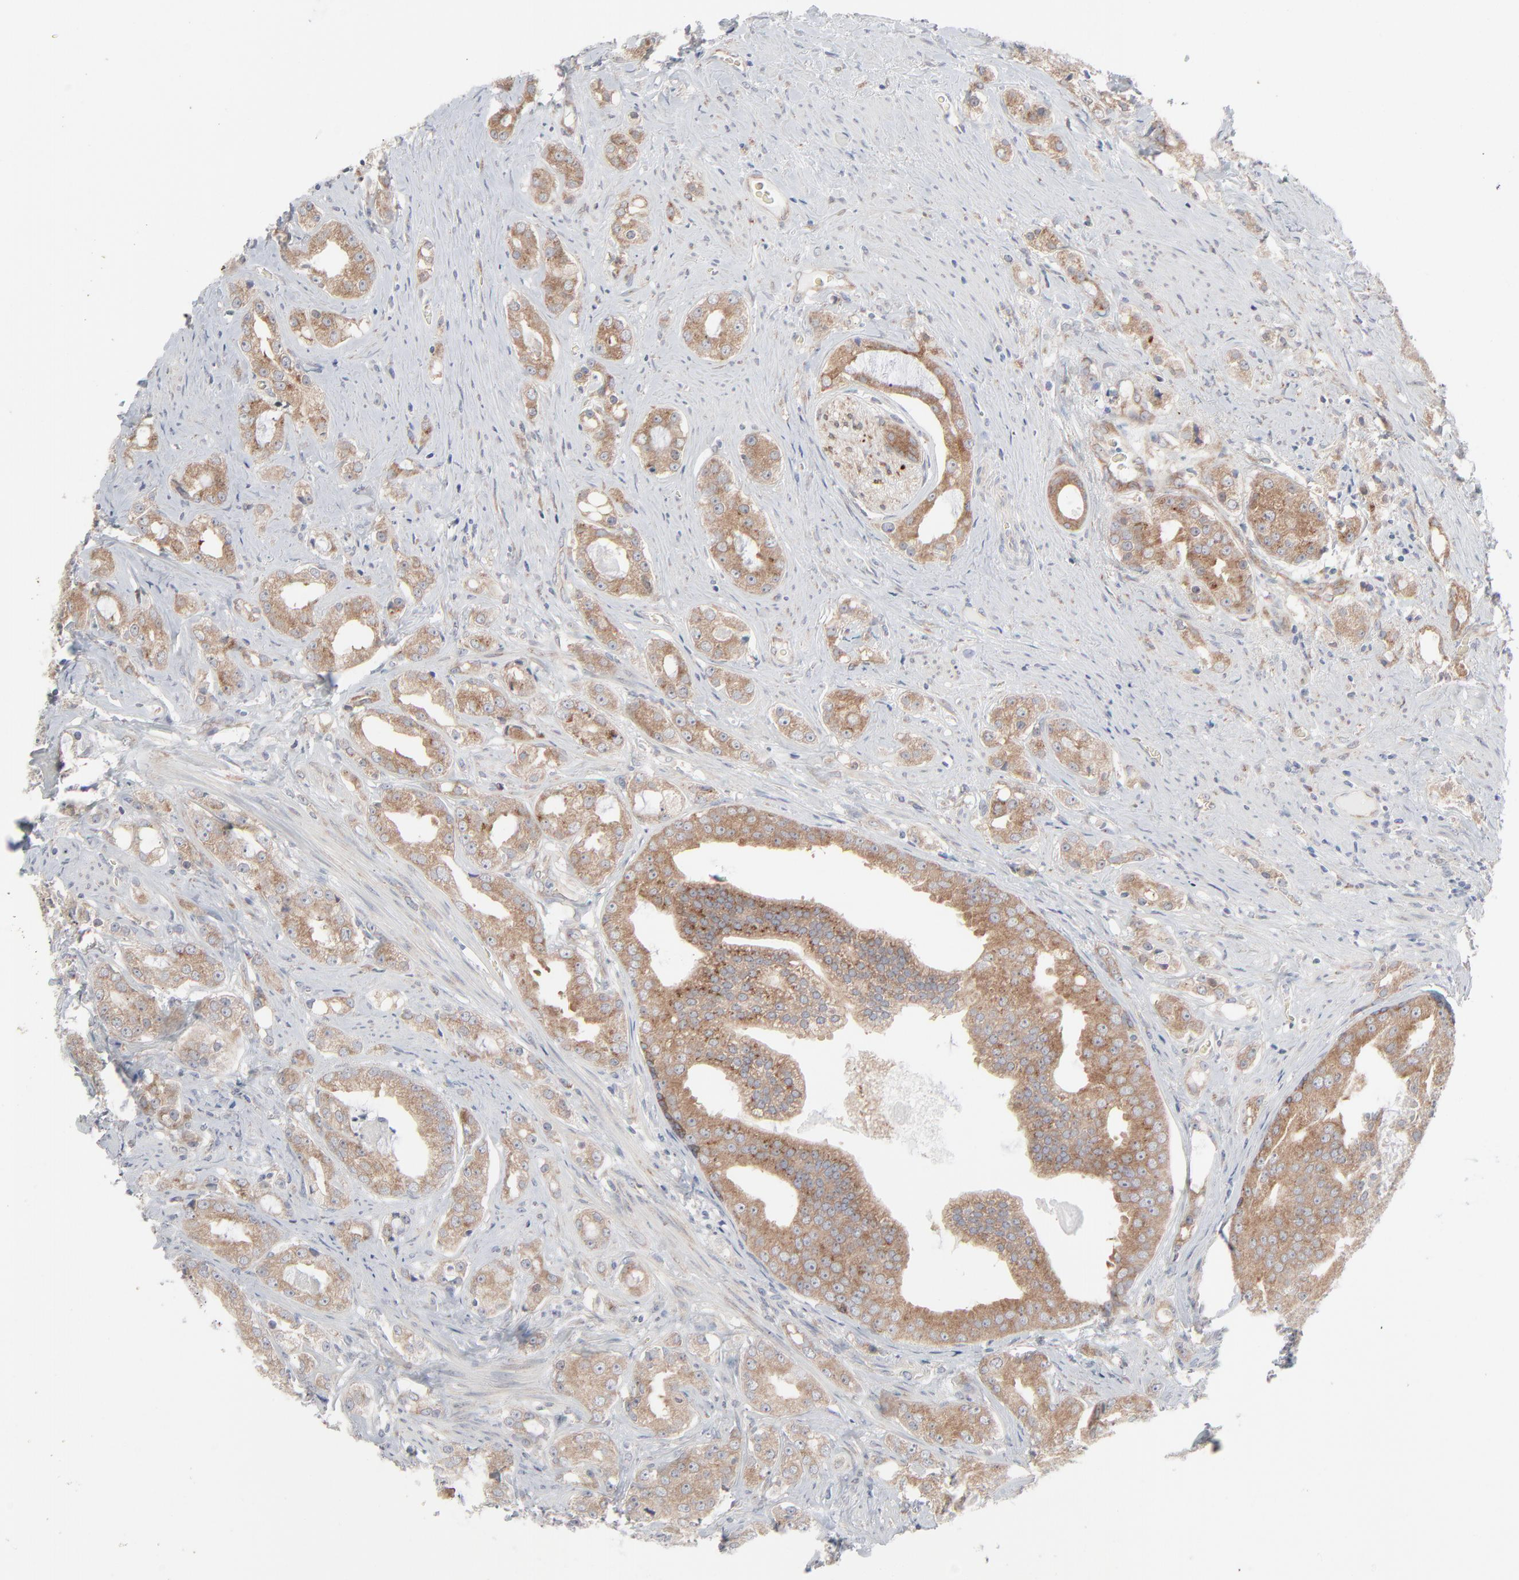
{"staining": {"intensity": "weak", "quantity": ">75%", "location": "cytoplasmic/membranous"}, "tissue": "prostate cancer", "cell_type": "Tumor cells", "image_type": "cancer", "snomed": [{"axis": "morphology", "description": "Adenocarcinoma, High grade"}, {"axis": "topography", "description": "Prostate"}], "caption": "Prostate cancer (adenocarcinoma (high-grade)) tissue exhibits weak cytoplasmic/membranous positivity in approximately >75% of tumor cells", "gene": "KDSR", "patient": {"sex": "male", "age": 68}}